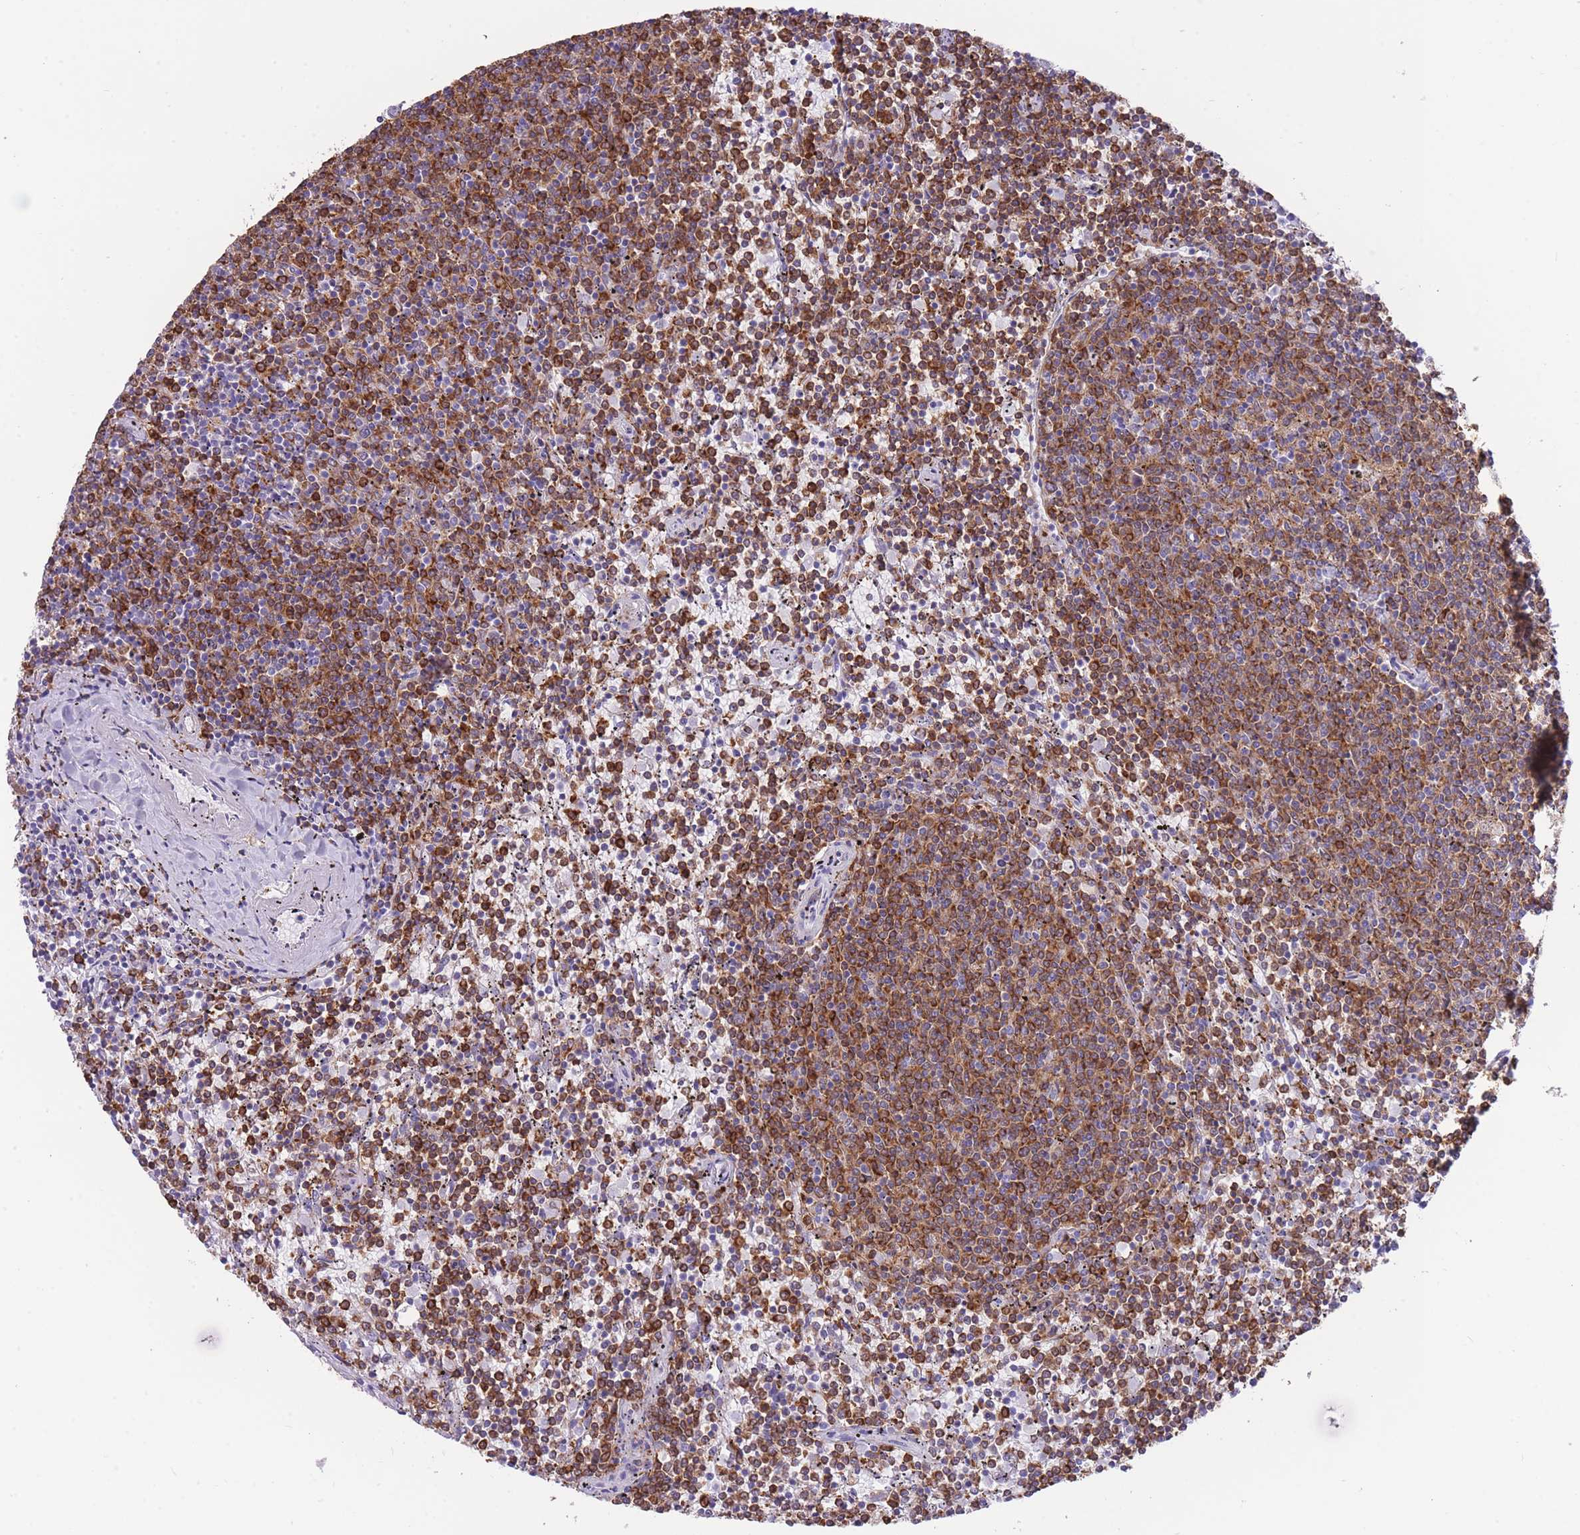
{"staining": {"intensity": "moderate", "quantity": ">75%", "location": "cytoplasmic/membranous"}, "tissue": "lymphoma", "cell_type": "Tumor cells", "image_type": "cancer", "snomed": [{"axis": "morphology", "description": "Malignant lymphoma, non-Hodgkin's type, Low grade"}, {"axis": "topography", "description": "Spleen"}], "caption": "Brown immunohistochemical staining in lymphoma demonstrates moderate cytoplasmic/membranous expression in about >75% of tumor cells. The protein of interest is shown in brown color, while the nuclei are stained blue.", "gene": "NAMPT", "patient": {"sex": "female", "age": 50}}